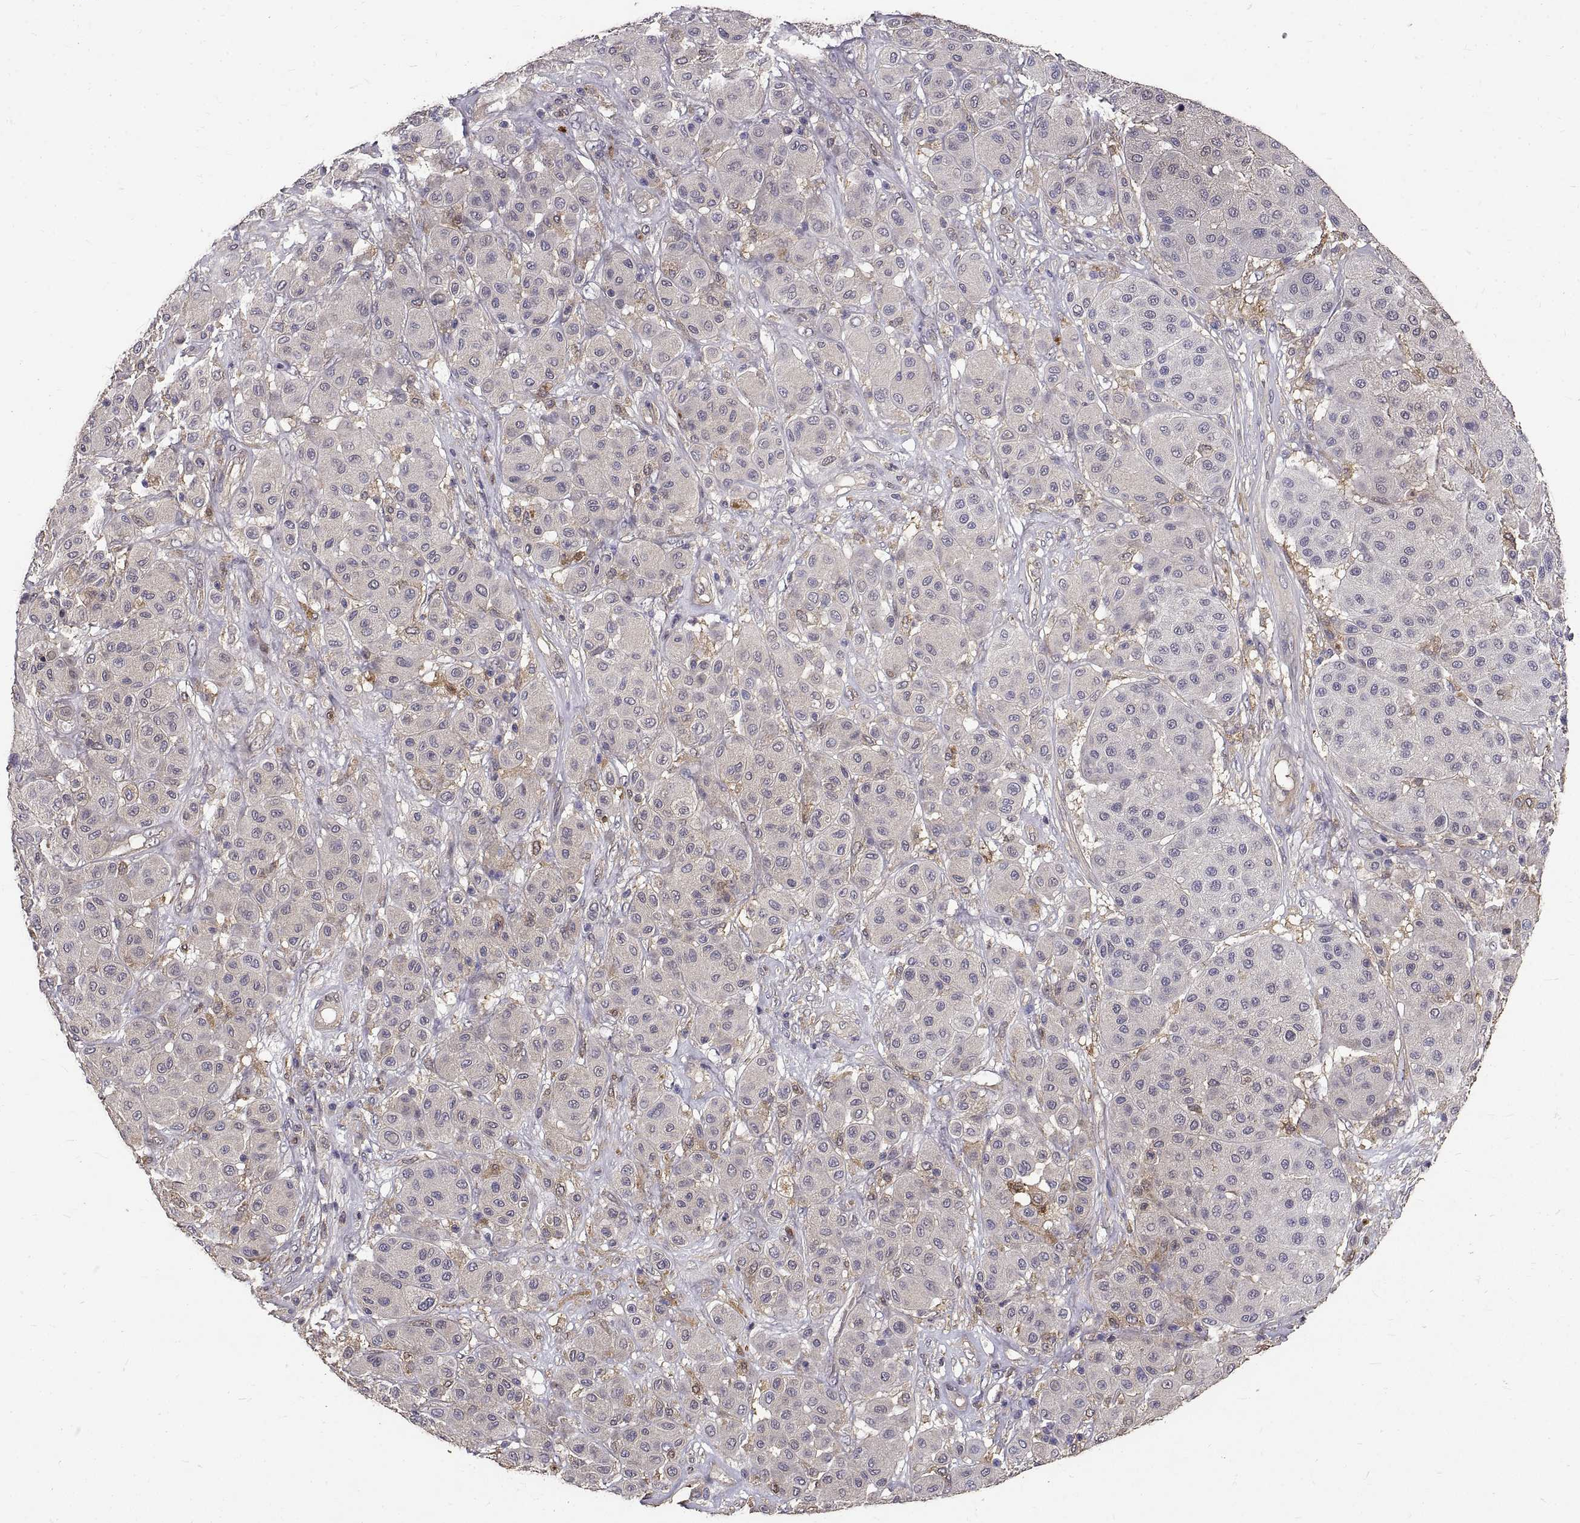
{"staining": {"intensity": "negative", "quantity": "none", "location": "none"}, "tissue": "melanoma", "cell_type": "Tumor cells", "image_type": "cancer", "snomed": [{"axis": "morphology", "description": "Malignant melanoma, Metastatic site"}, {"axis": "topography", "description": "Smooth muscle"}], "caption": "The image displays no staining of tumor cells in melanoma. (DAB IHC visualized using brightfield microscopy, high magnification).", "gene": "PEA15", "patient": {"sex": "male", "age": 41}}